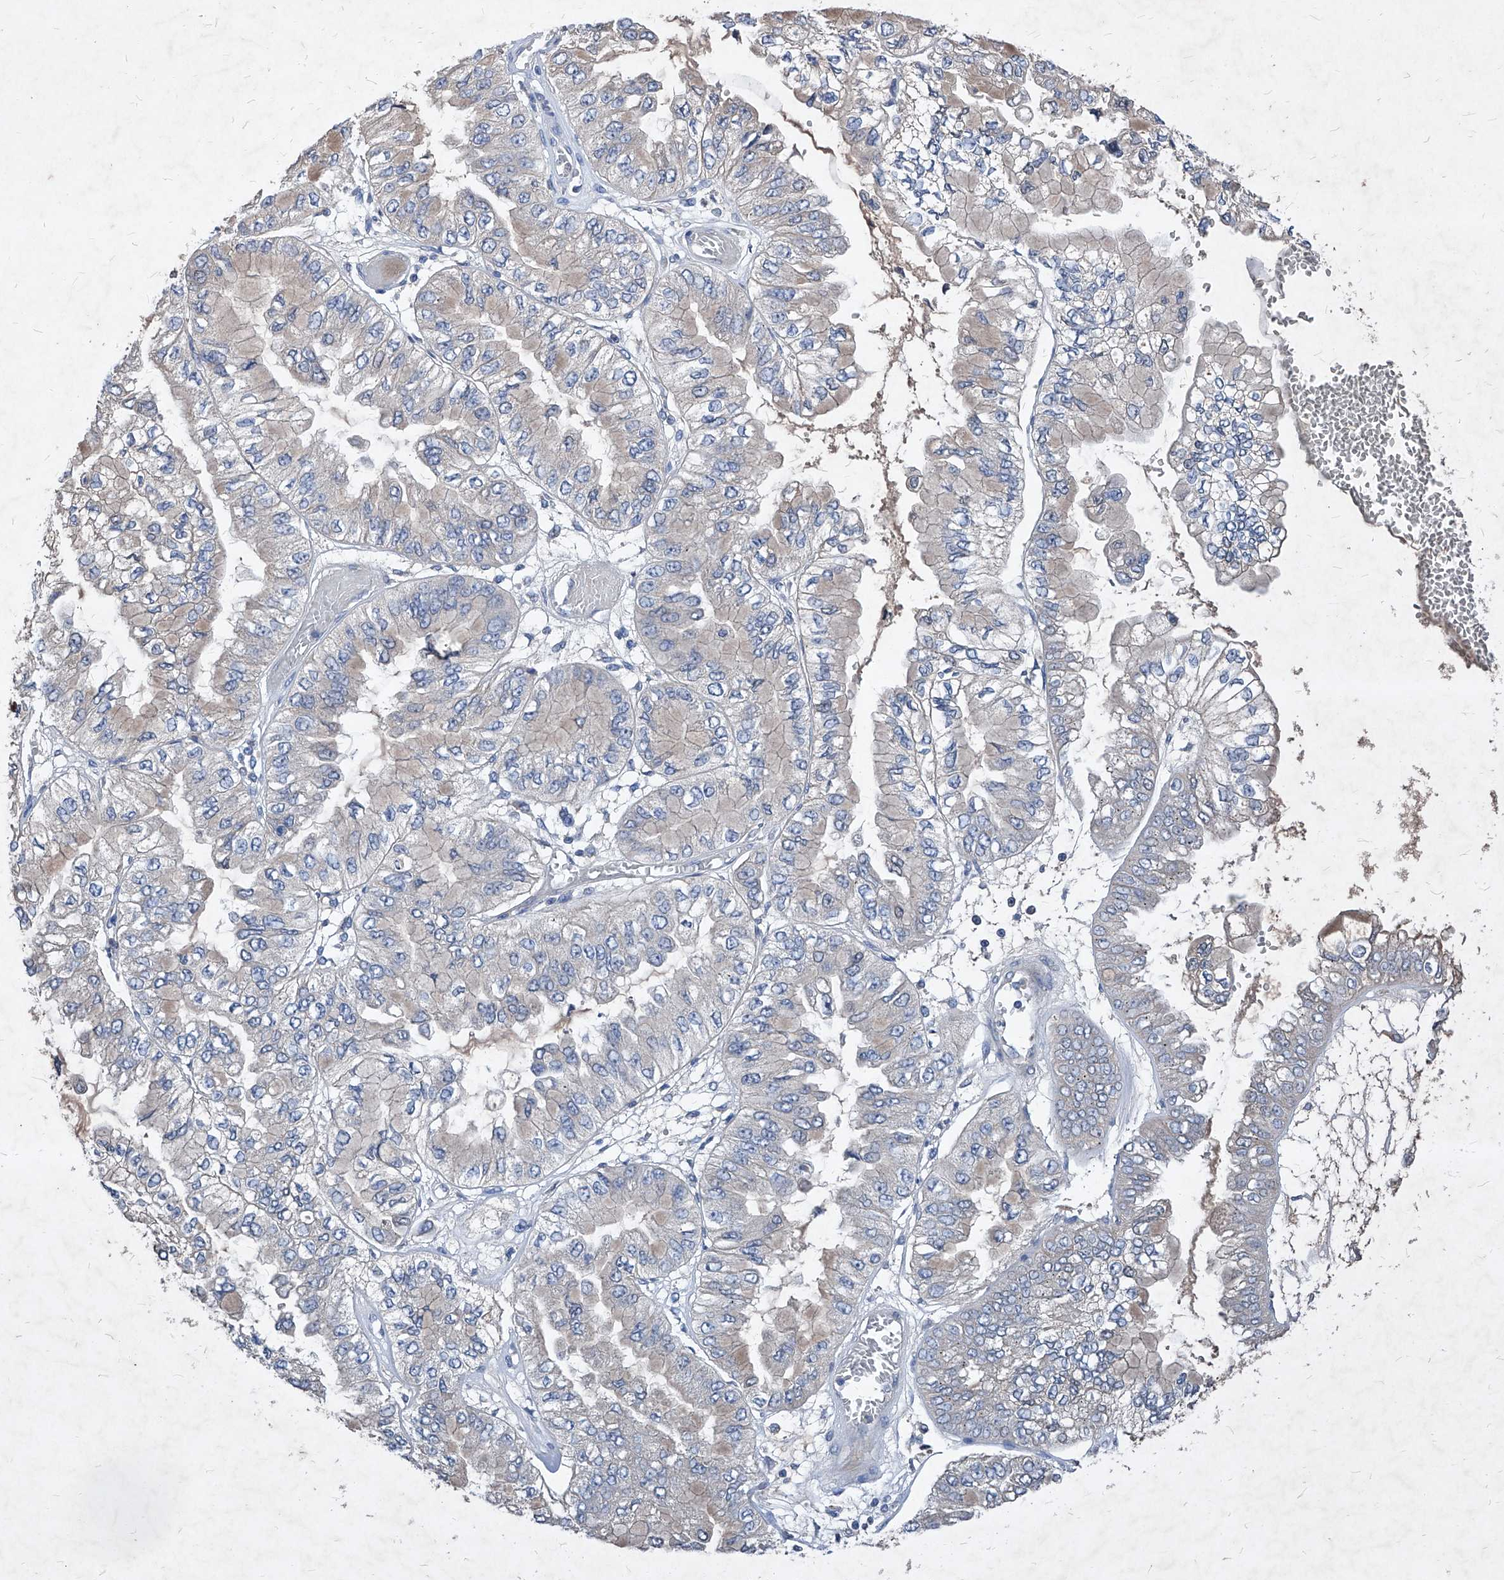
{"staining": {"intensity": "negative", "quantity": "none", "location": "none"}, "tissue": "liver cancer", "cell_type": "Tumor cells", "image_type": "cancer", "snomed": [{"axis": "morphology", "description": "Cholangiocarcinoma"}, {"axis": "topography", "description": "Liver"}], "caption": "Protein analysis of cholangiocarcinoma (liver) exhibits no significant positivity in tumor cells.", "gene": "SYNGR1", "patient": {"sex": "female", "age": 79}}